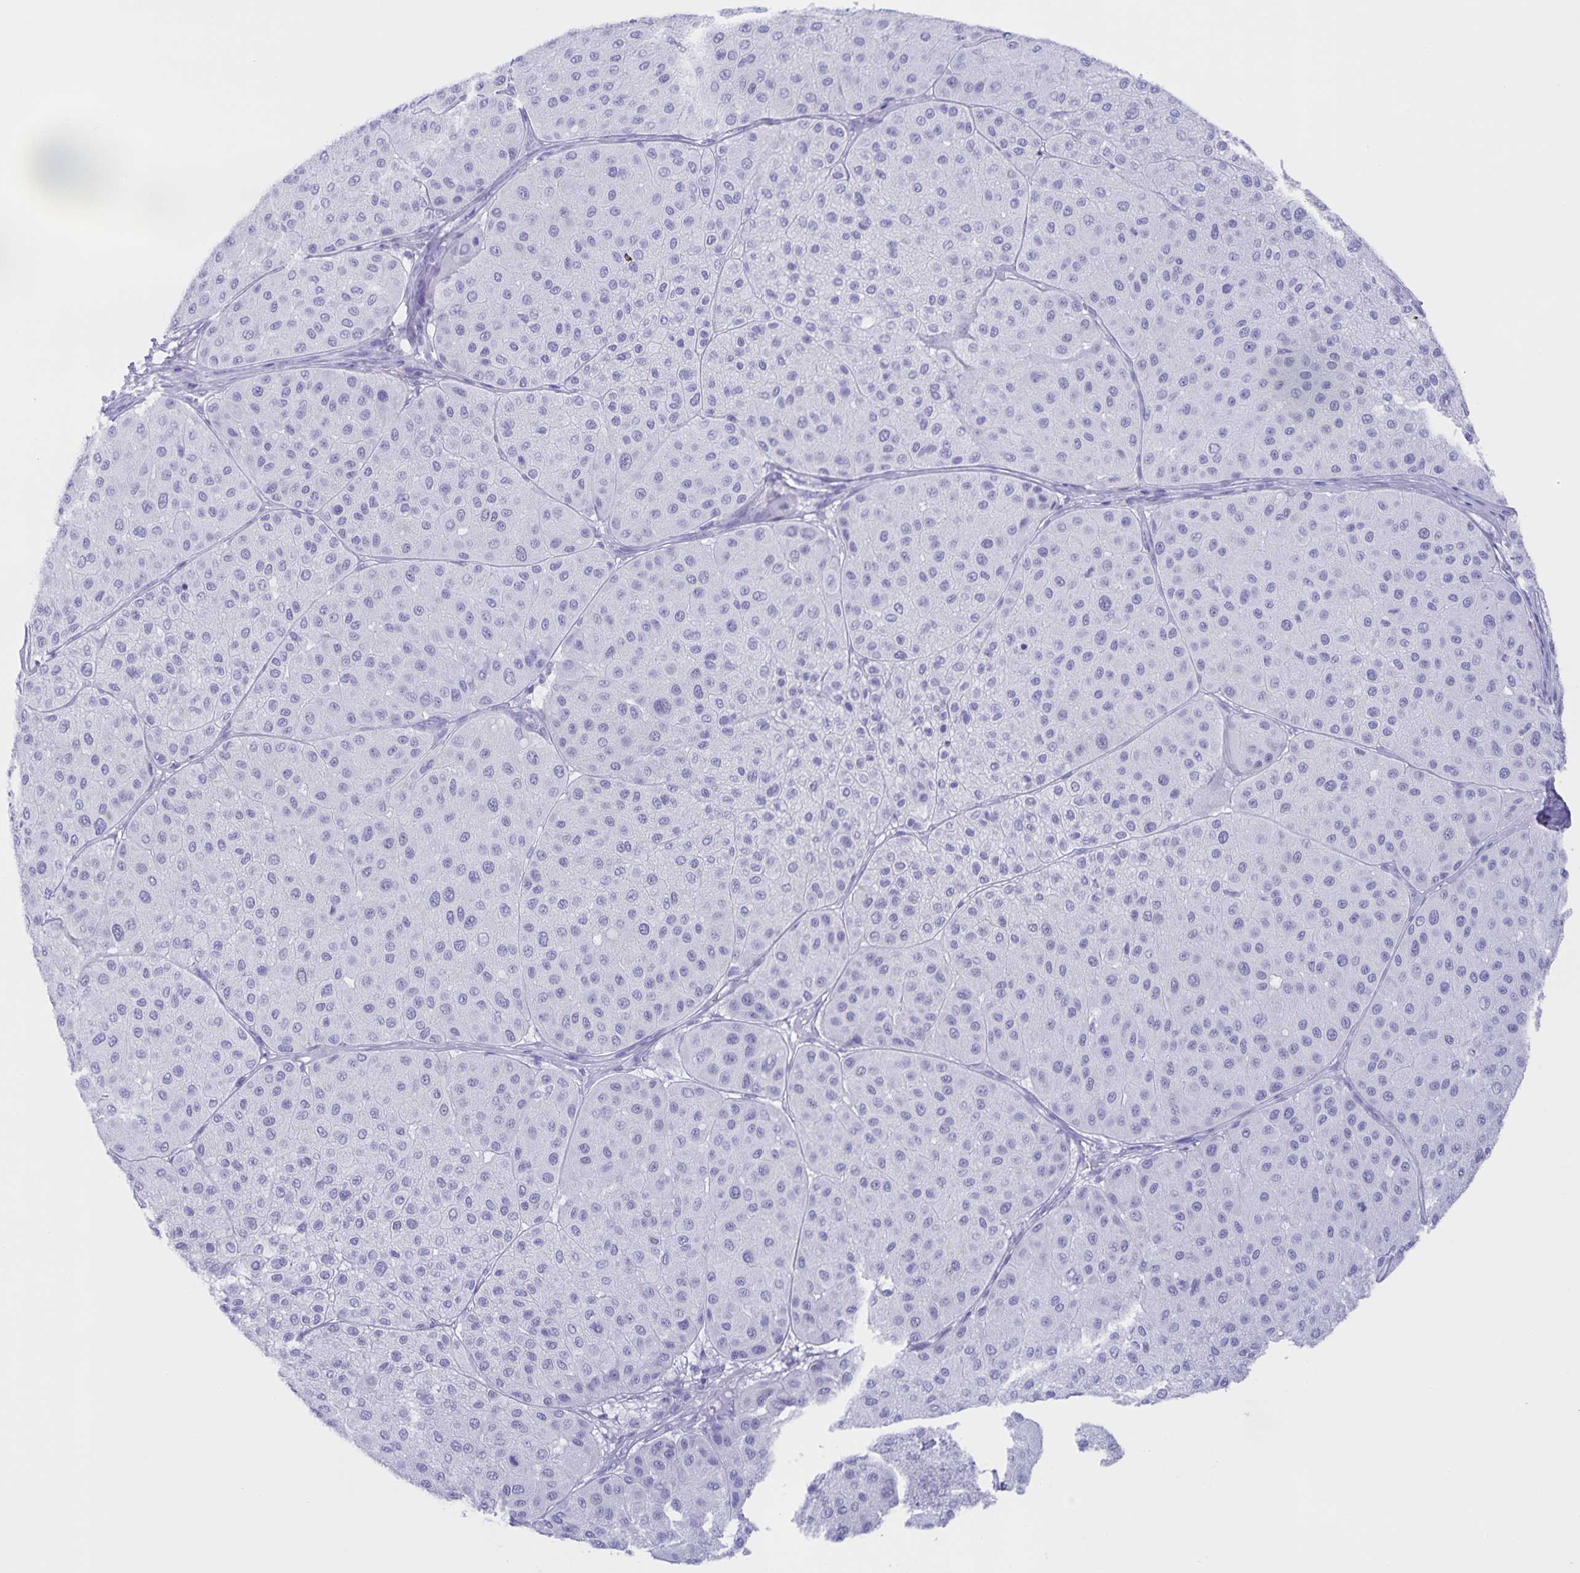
{"staining": {"intensity": "negative", "quantity": "none", "location": "none"}, "tissue": "melanoma", "cell_type": "Tumor cells", "image_type": "cancer", "snomed": [{"axis": "morphology", "description": "Malignant melanoma, Metastatic site"}, {"axis": "topography", "description": "Smooth muscle"}], "caption": "Photomicrograph shows no protein expression in tumor cells of melanoma tissue.", "gene": "AQP4", "patient": {"sex": "male", "age": 41}}